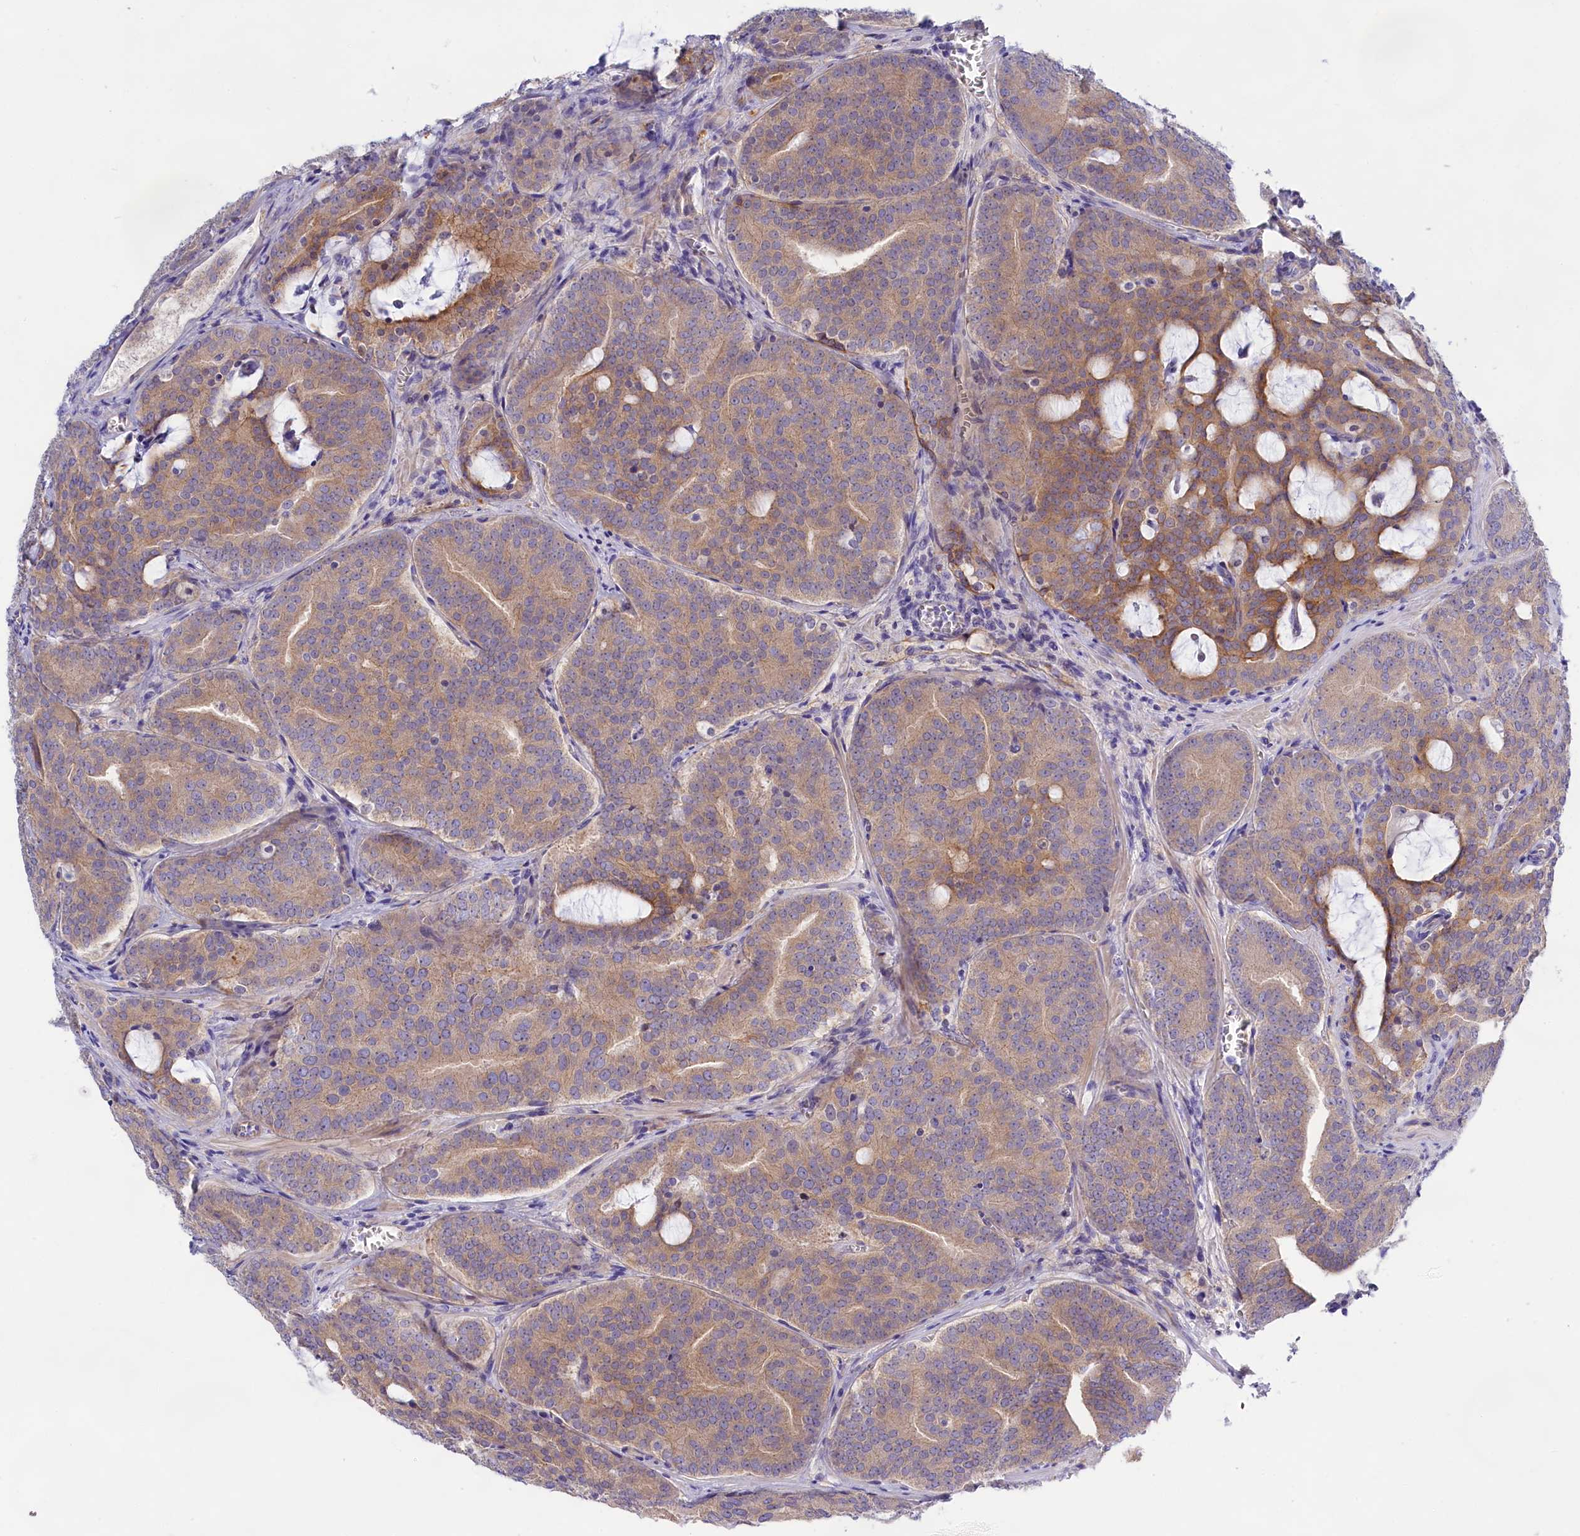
{"staining": {"intensity": "moderate", "quantity": ">75%", "location": "cytoplasmic/membranous"}, "tissue": "prostate cancer", "cell_type": "Tumor cells", "image_type": "cancer", "snomed": [{"axis": "morphology", "description": "Adenocarcinoma, High grade"}, {"axis": "topography", "description": "Prostate"}], "caption": "This histopathology image displays immunohistochemistry (IHC) staining of prostate cancer, with medium moderate cytoplasmic/membranous staining in approximately >75% of tumor cells.", "gene": "PPP1R13L", "patient": {"sex": "male", "age": 55}}